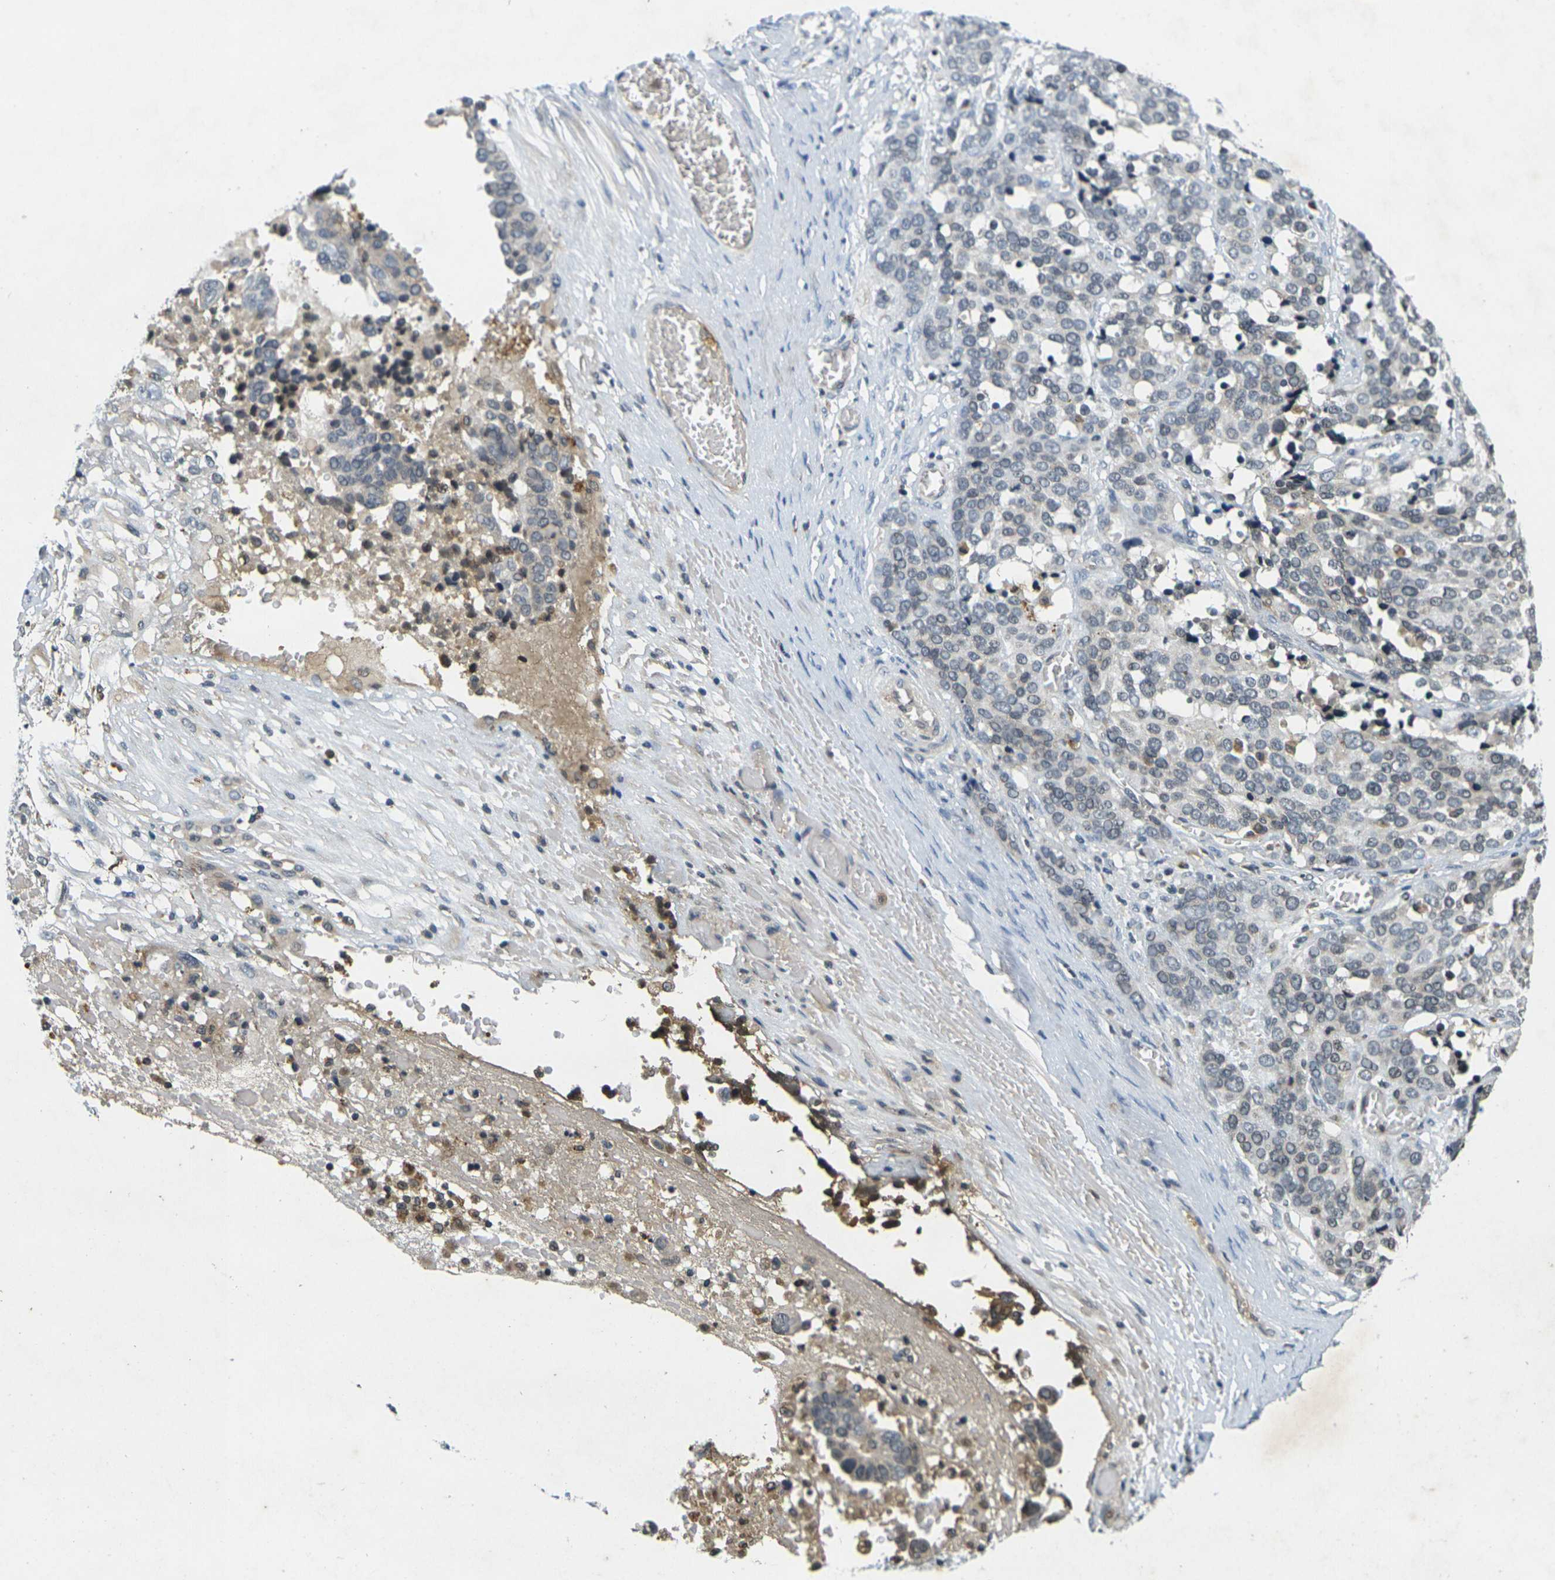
{"staining": {"intensity": "negative", "quantity": "none", "location": "none"}, "tissue": "ovarian cancer", "cell_type": "Tumor cells", "image_type": "cancer", "snomed": [{"axis": "morphology", "description": "Cystadenocarcinoma, serous, NOS"}, {"axis": "topography", "description": "Ovary"}], "caption": "Histopathology image shows no significant protein positivity in tumor cells of ovarian cancer.", "gene": "C1QC", "patient": {"sex": "female", "age": 44}}